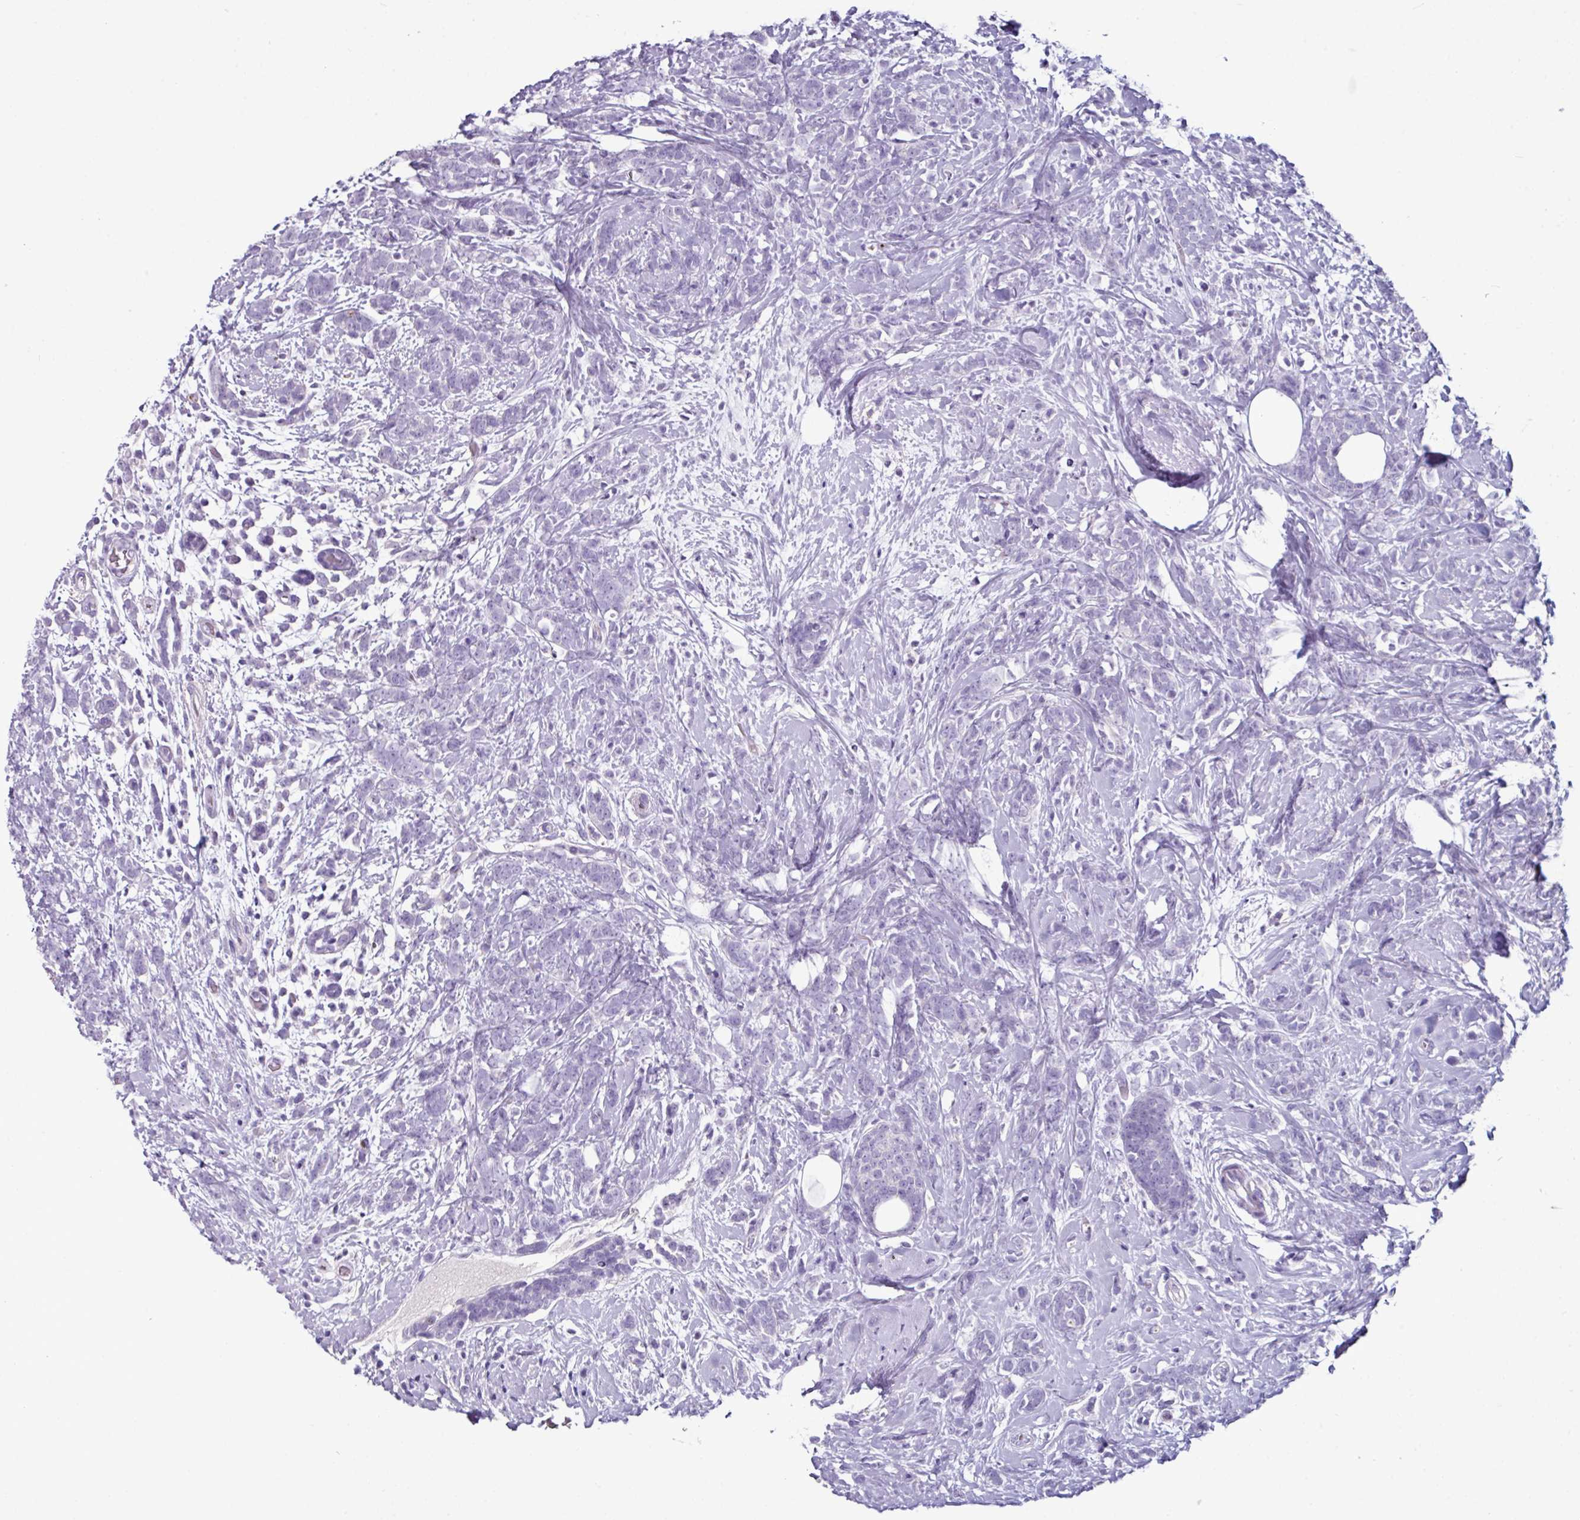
{"staining": {"intensity": "negative", "quantity": "none", "location": "none"}, "tissue": "breast cancer", "cell_type": "Tumor cells", "image_type": "cancer", "snomed": [{"axis": "morphology", "description": "Lobular carcinoma"}, {"axis": "topography", "description": "Breast"}], "caption": "This is a photomicrograph of immunohistochemistry (IHC) staining of breast lobular carcinoma, which shows no positivity in tumor cells.", "gene": "GLP2R", "patient": {"sex": "female", "age": 58}}